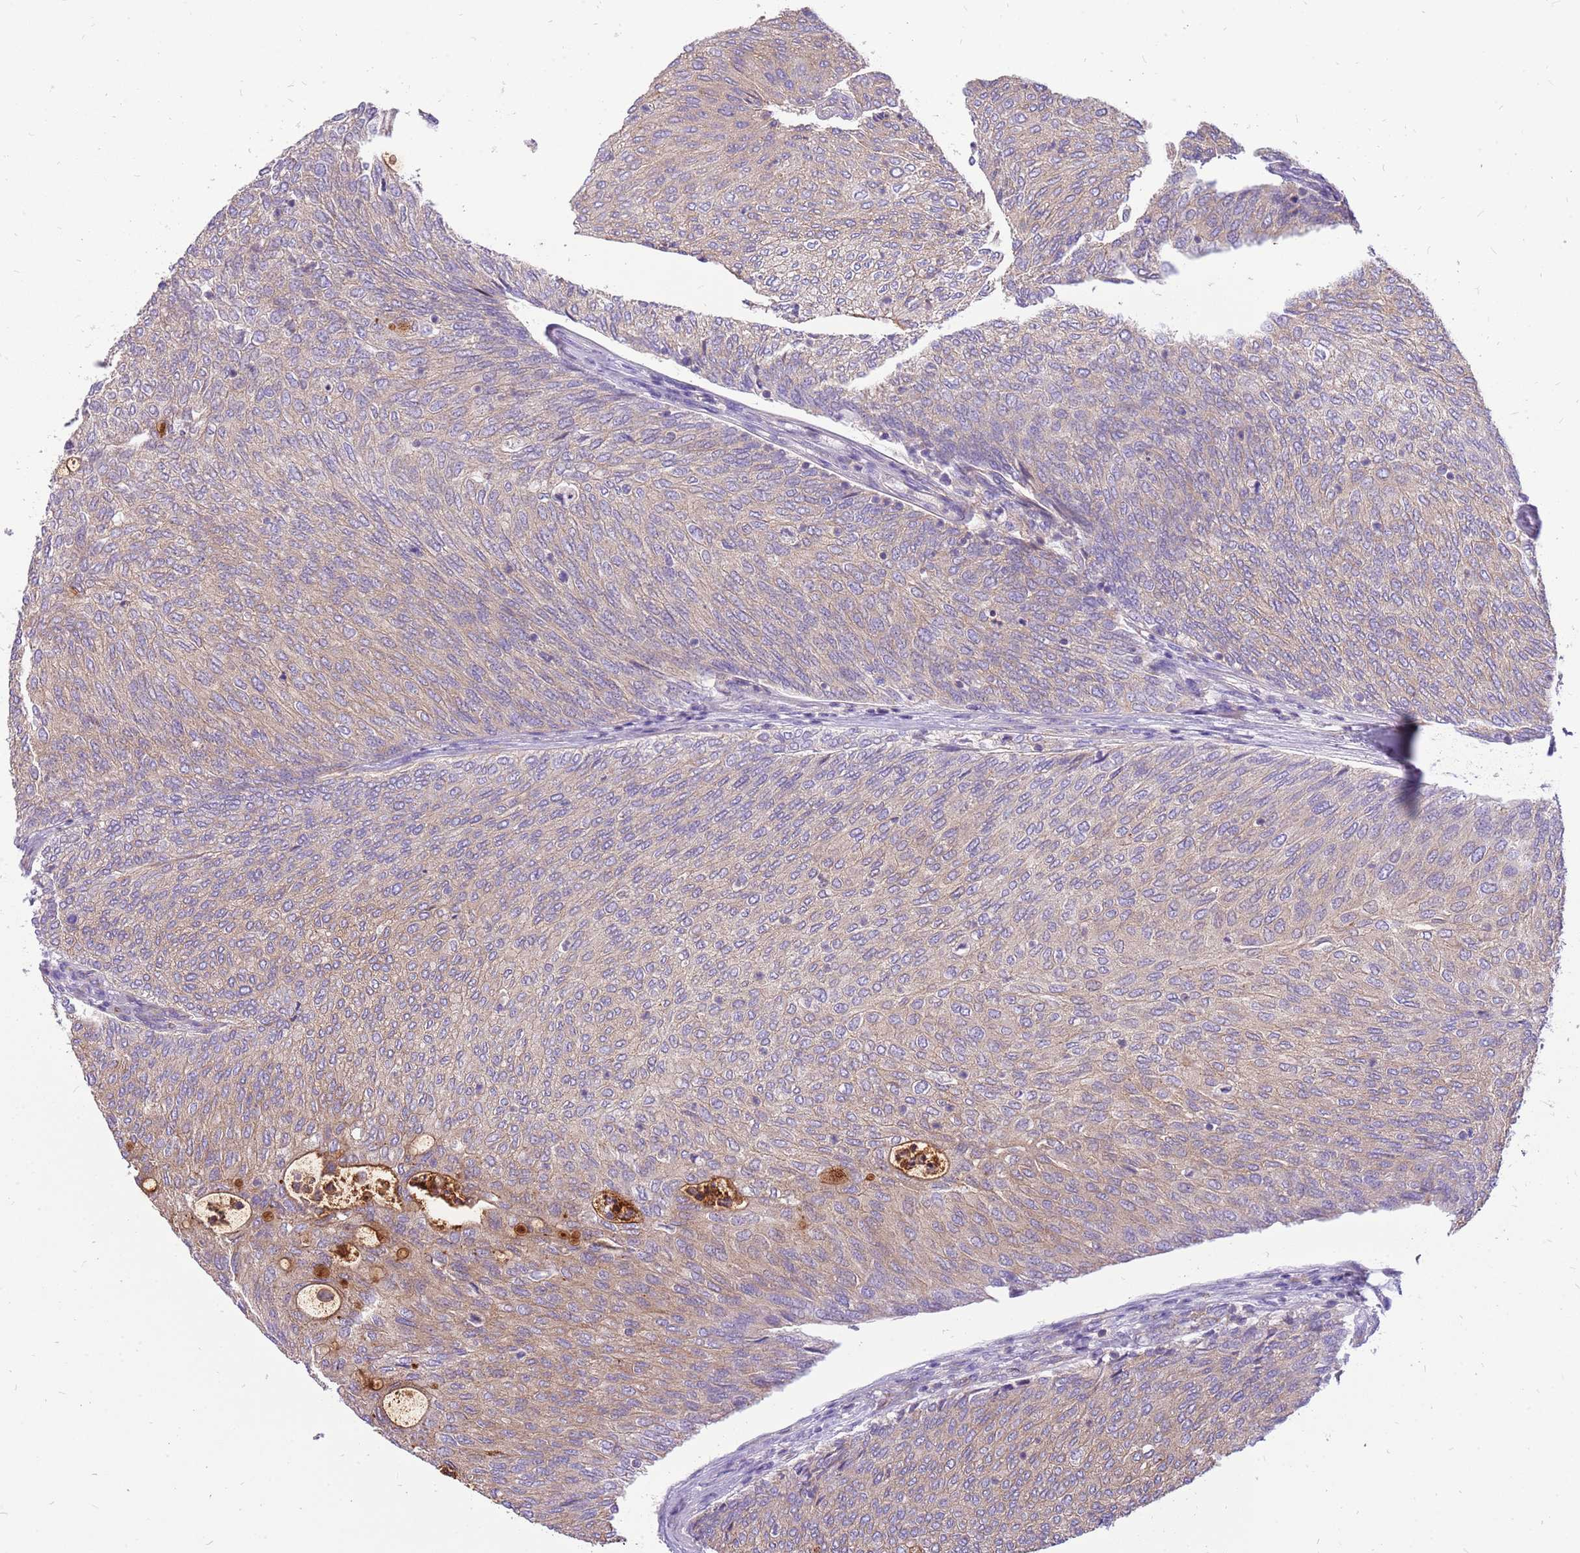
{"staining": {"intensity": "weak", "quantity": "25%-75%", "location": "cytoplasmic/membranous"}, "tissue": "urothelial cancer", "cell_type": "Tumor cells", "image_type": "cancer", "snomed": [{"axis": "morphology", "description": "Urothelial carcinoma, Low grade"}, {"axis": "topography", "description": "Urinary bladder"}], "caption": "Protein staining of urothelial cancer tissue reveals weak cytoplasmic/membranous positivity in approximately 25%-75% of tumor cells.", "gene": "WDR90", "patient": {"sex": "female", "age": 79}}